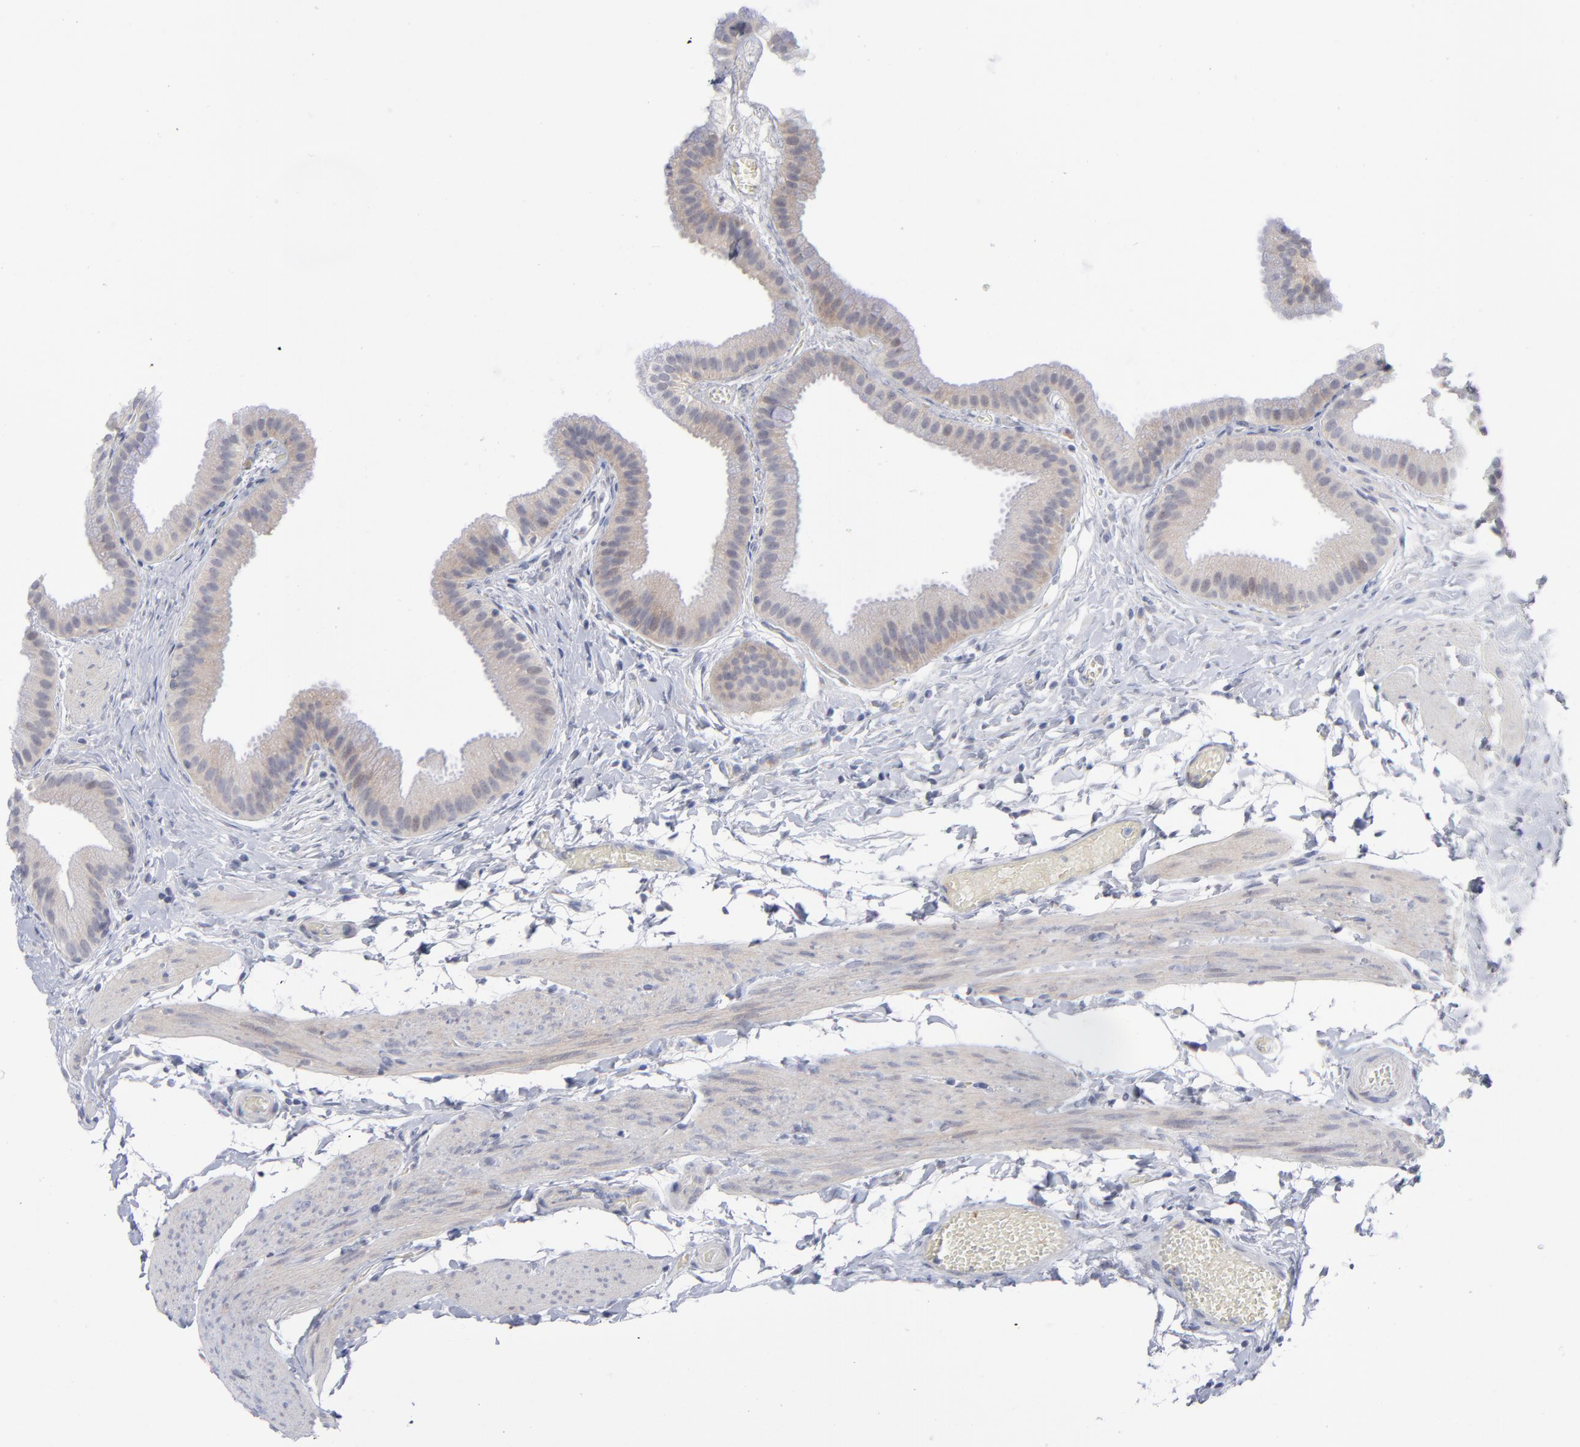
{"staining": {"intensity": "negative", "quantity": "none", "location": "none"}, "tissue": "gallbladder", "cell_type": "Glandular cells", "image_type": "normal", "snomed": [{"axis": "morphology", "description": "Normal tissue, NOS"}, {"axis": "topography", "description": "Gallbladder"}], "caption": "Immunohistochemistry (IHC) histopathology image of benign gallbladder stained for a protein (brown), which exhibits no staining in glandular cells.", "gene": "RPS24", "patient": {"sex": "female", "age": 63}}